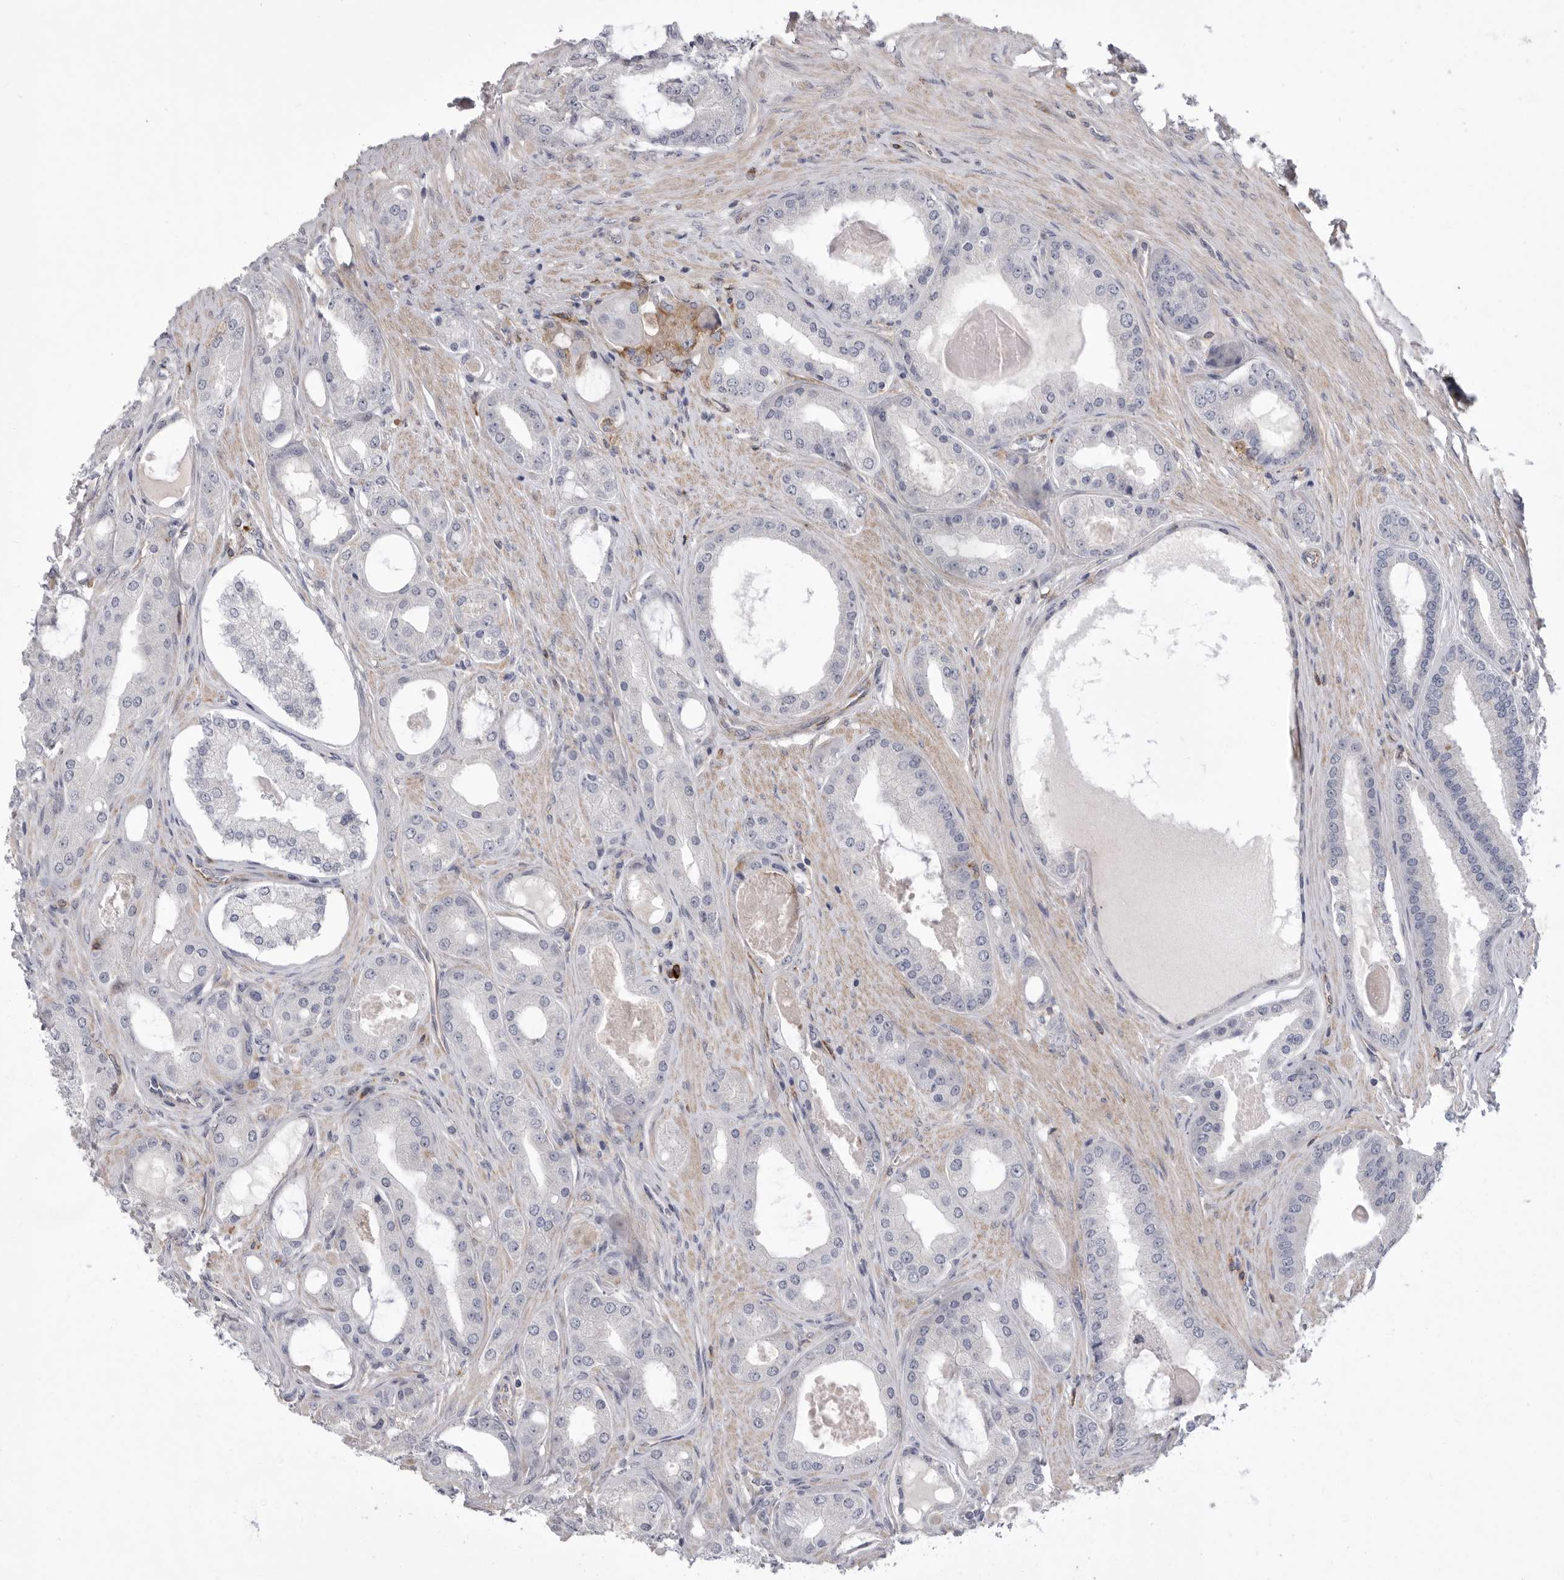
{"staining": {"intensity": "negative", "quantity": "none", "location": "none"}, "tissue": "prostate cancer", "cell_type": "Tumor cells", "image_type": "cancer", "snomed": [{"axis": "morphology", "description": "Adenocarcinoma, High grade"}, {"axis": "topography", "description": "Prostate"}], "caption": "High power microscopy photomicrograph of an immunohistochemistry (IHC) photomicrograph of prostate cancer (high-grade adenocarcinoma), revealing no significant expression in tumor cells.", "gene": "SIGLEC10", "patient": {"sex": "male", "age": 60}}